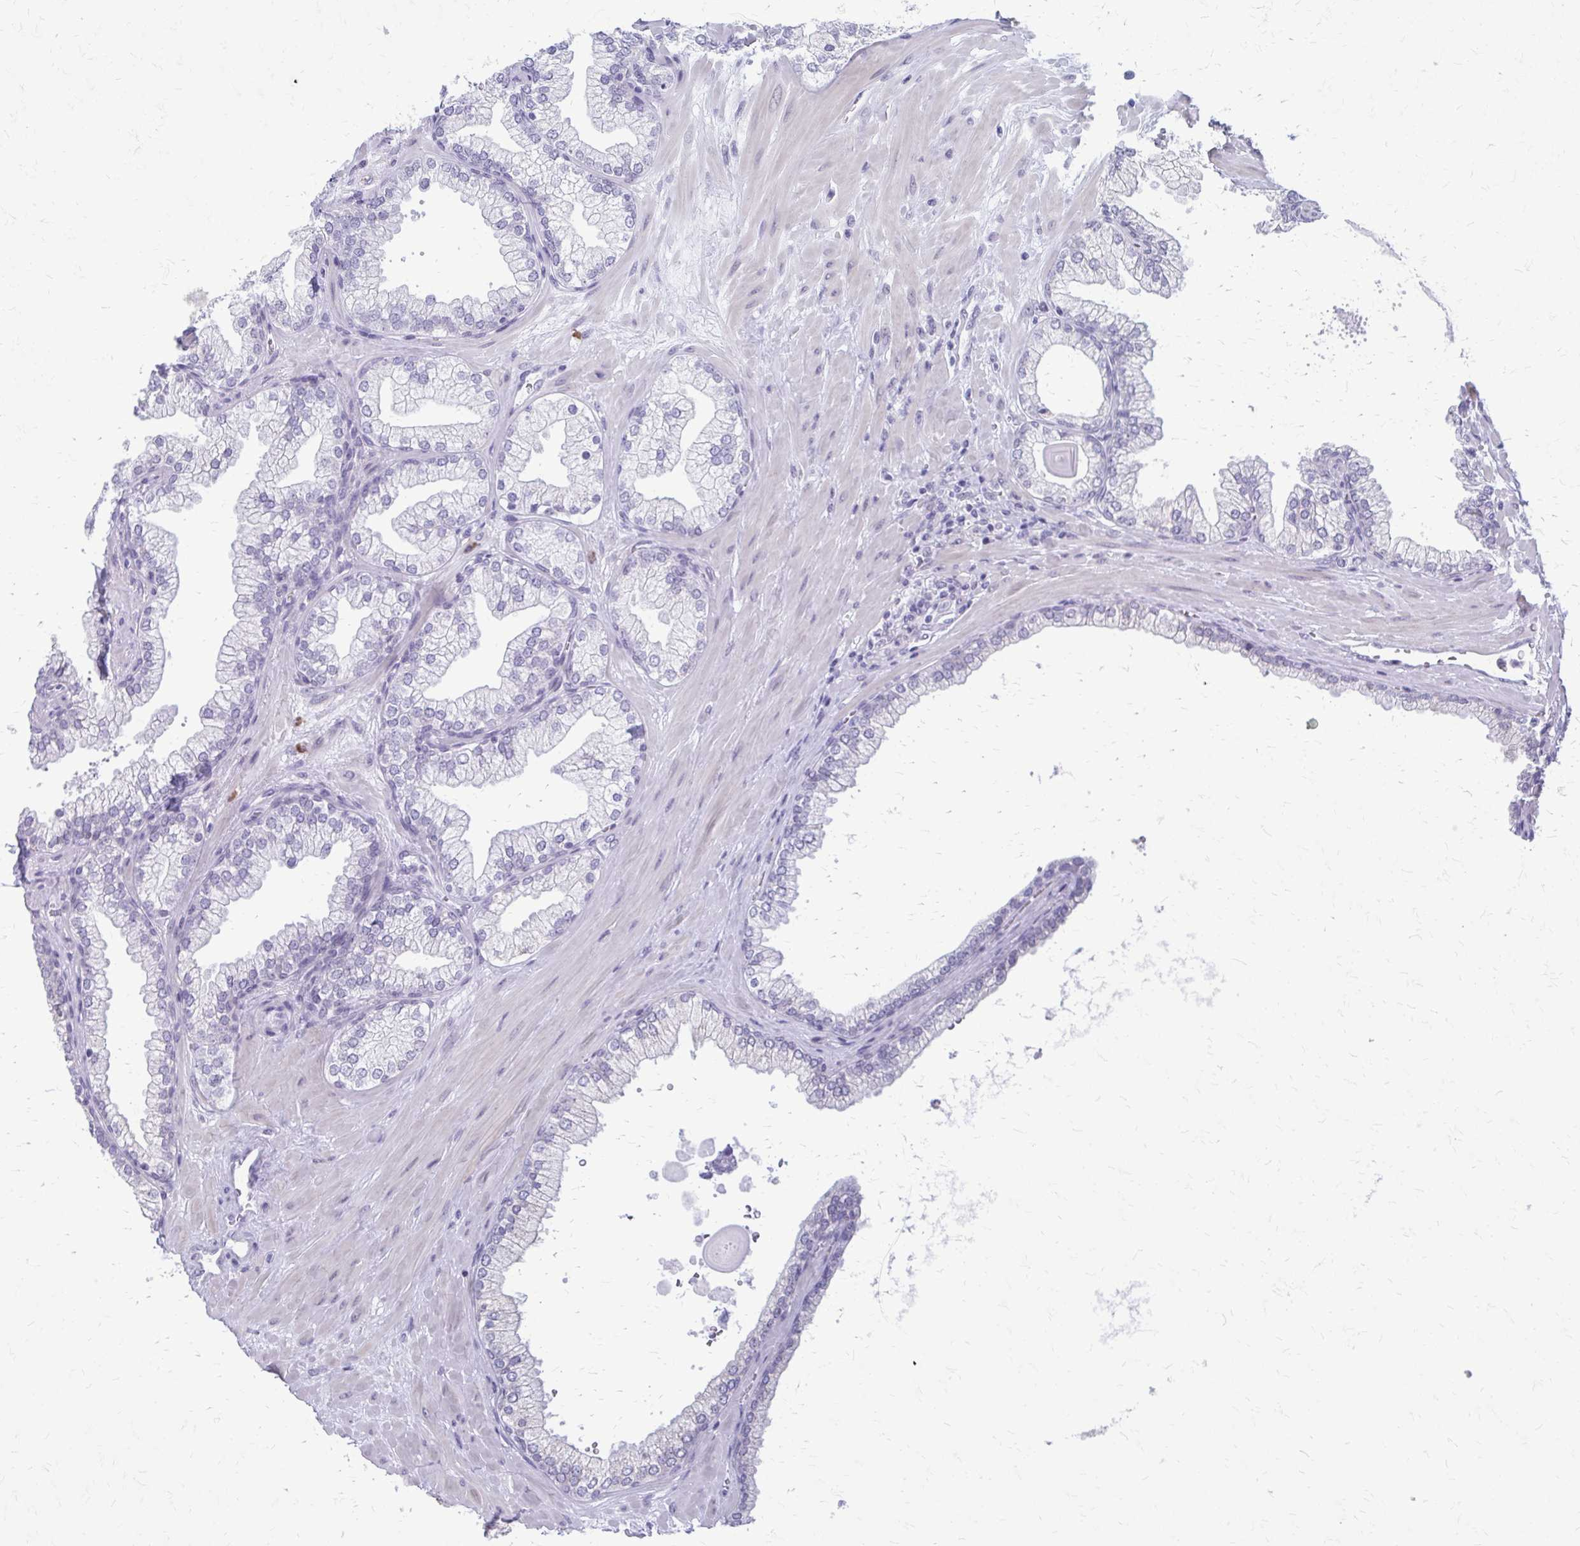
{"staining": {"intensity": "negative", "quantity": "none", "location": "none"}, "tissue": "prostate", "cell_type": "Glandular cells", "image_type": "normal", "snomed": [{"axis": "morphology", "description": "Normal tissue, NOS"}, {"axis": "topography", "description": "Prostate"}, {"axis": "topography", "description": "Peripheral nerve tissue"}], "caption": "A micrograph of human prostate is negative for staining in glandular cells. Brightfield microscopy of immunohistochemistry stained with DAB (brown) and hematoxylin (blue), captured at high magnification.", "gene": "PROSER1", "patient": {"sex": "male", "age": 61}}